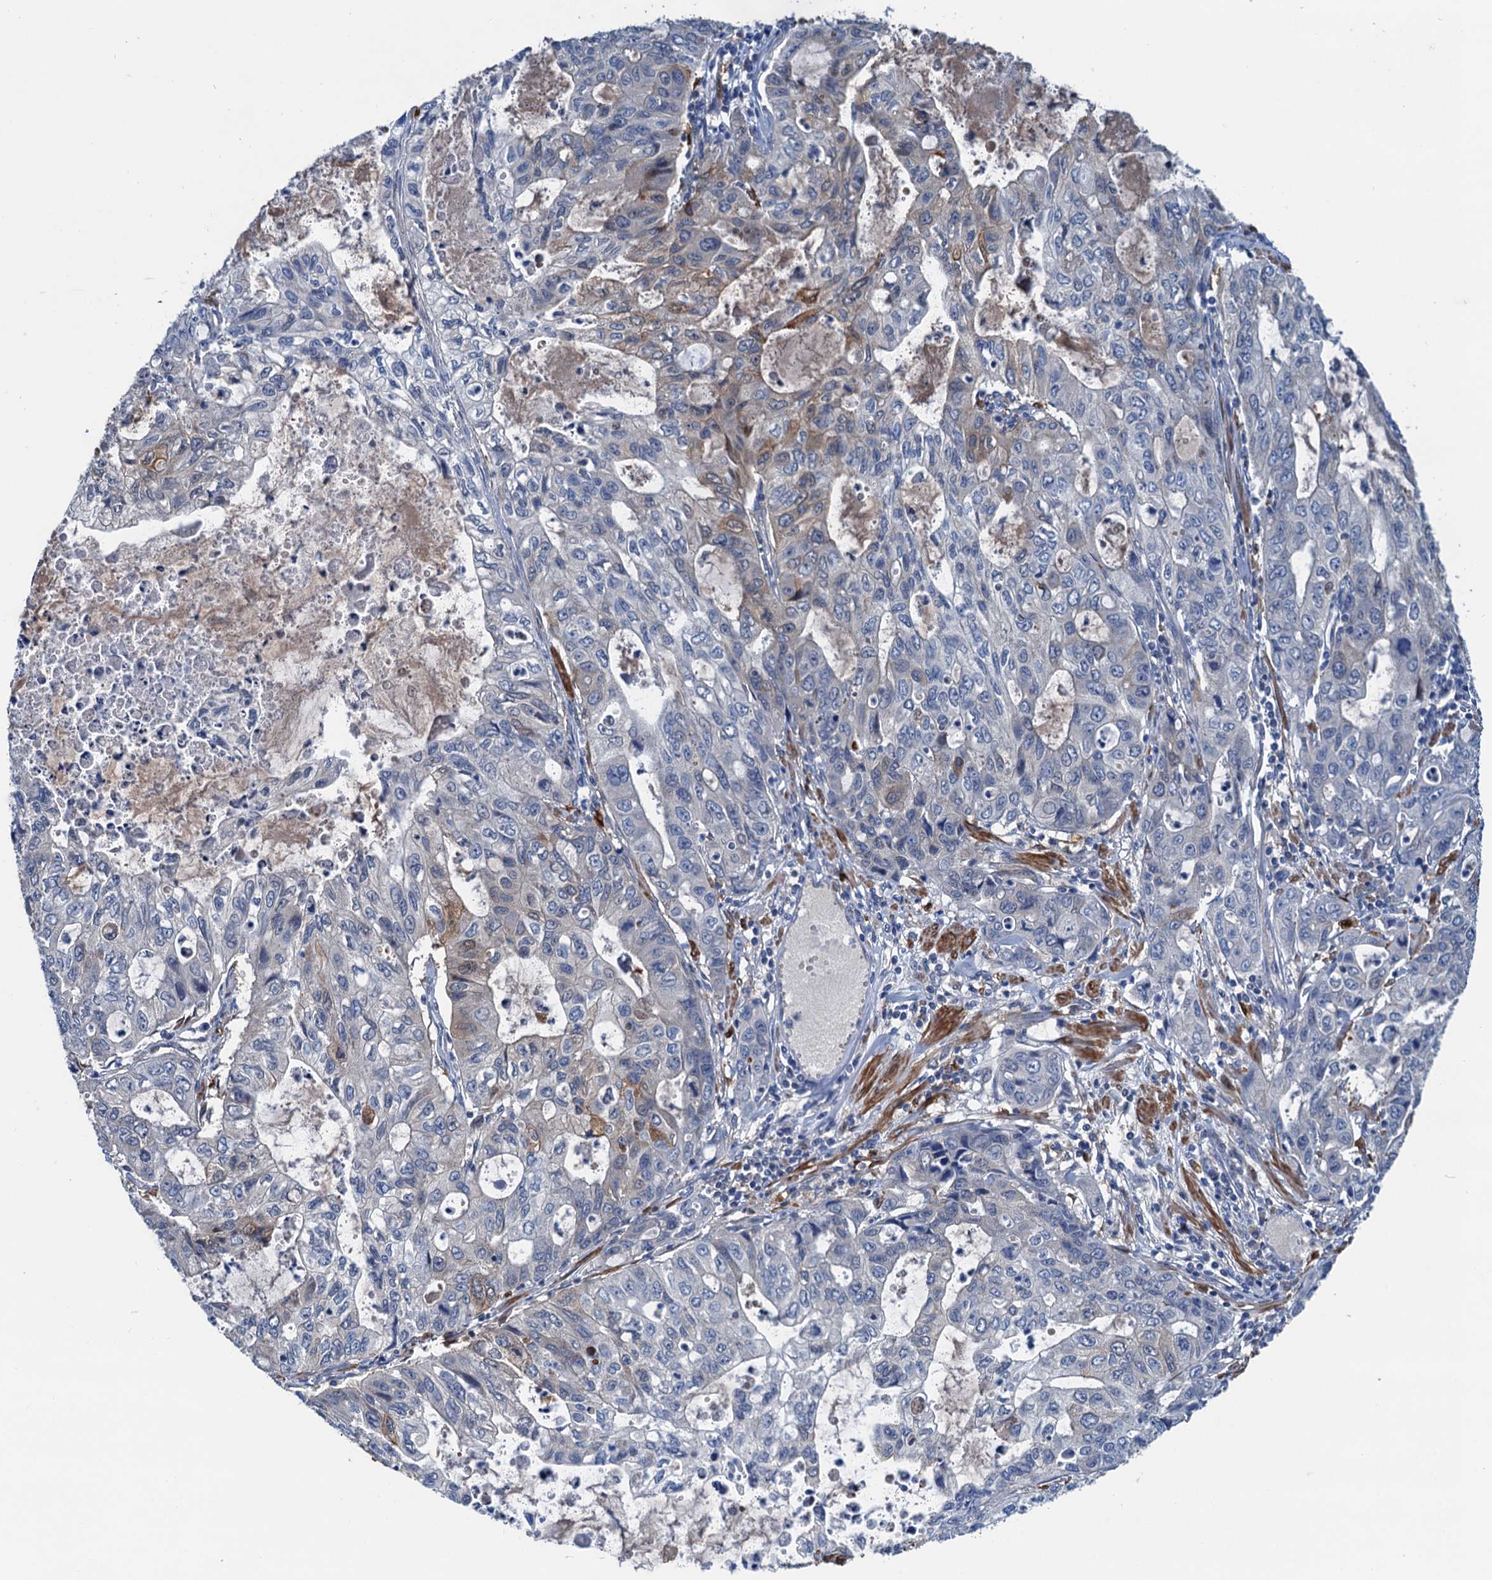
{"staining": {"intensity": "weak", "quantity": "<25%", "location": "cytoplasmic/membranous"}, "tissue": "stomach cancer", "cell_type": "Tumor cells", "image_type": "cancer", "snomed": [{"axis": "morphology", "description": "Adenocarcinoma, NOS"}, {"axis": "topography", "description": "Stomach, upper"}], "caption": "This micrograph is of stomach cancer (adenocarcinoma) stained with immunohistochemistry to label a protein in brown with the nuclei are counter-stained blue. There is no positivity in tumor cells. Nuclei are stained in blue.", "gene": "CSTPP1", "patient": {"sex": "female", "age": 52}}